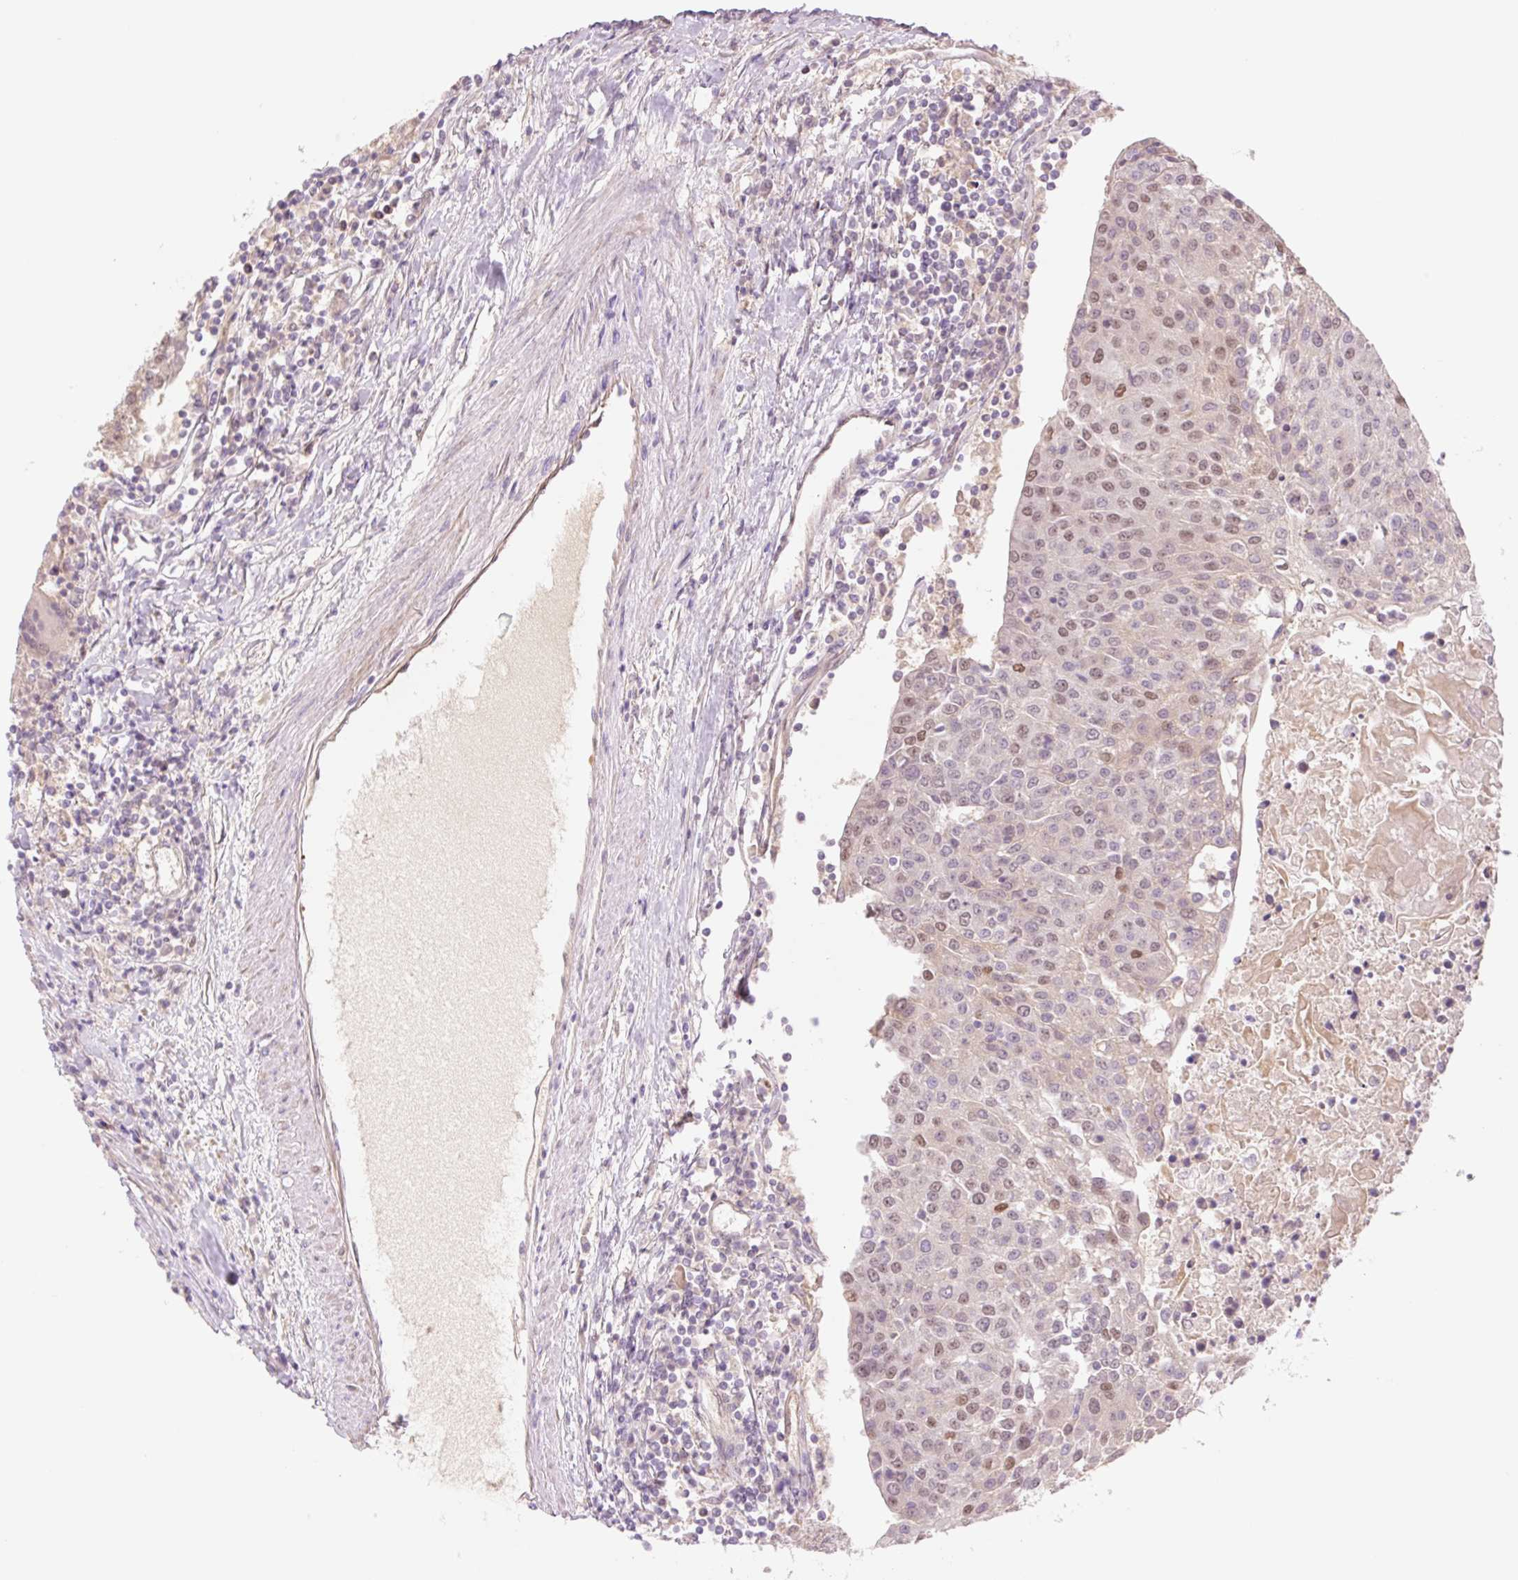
{"staining": {"intensity": "moderate", "quantity": "<25%", "location": "nuclear"}, "tissue": "urothelial cancer", "cell_type": "Tumor cells", "image_type": "cancer", "snomed": [{"axis": "morphology", "description": "Urothelial carcinoma, High grade"}, {"axis": "topography", "description": "Urinary bladder"}], "caption": "DAB immunohistochemical staining of human urothelial cancer exhibits moderate nuclear protein expression in approximately <25% of tumor cells.", "gene": "HEBP1", "patient": {"sex": "female", "age": 85}}